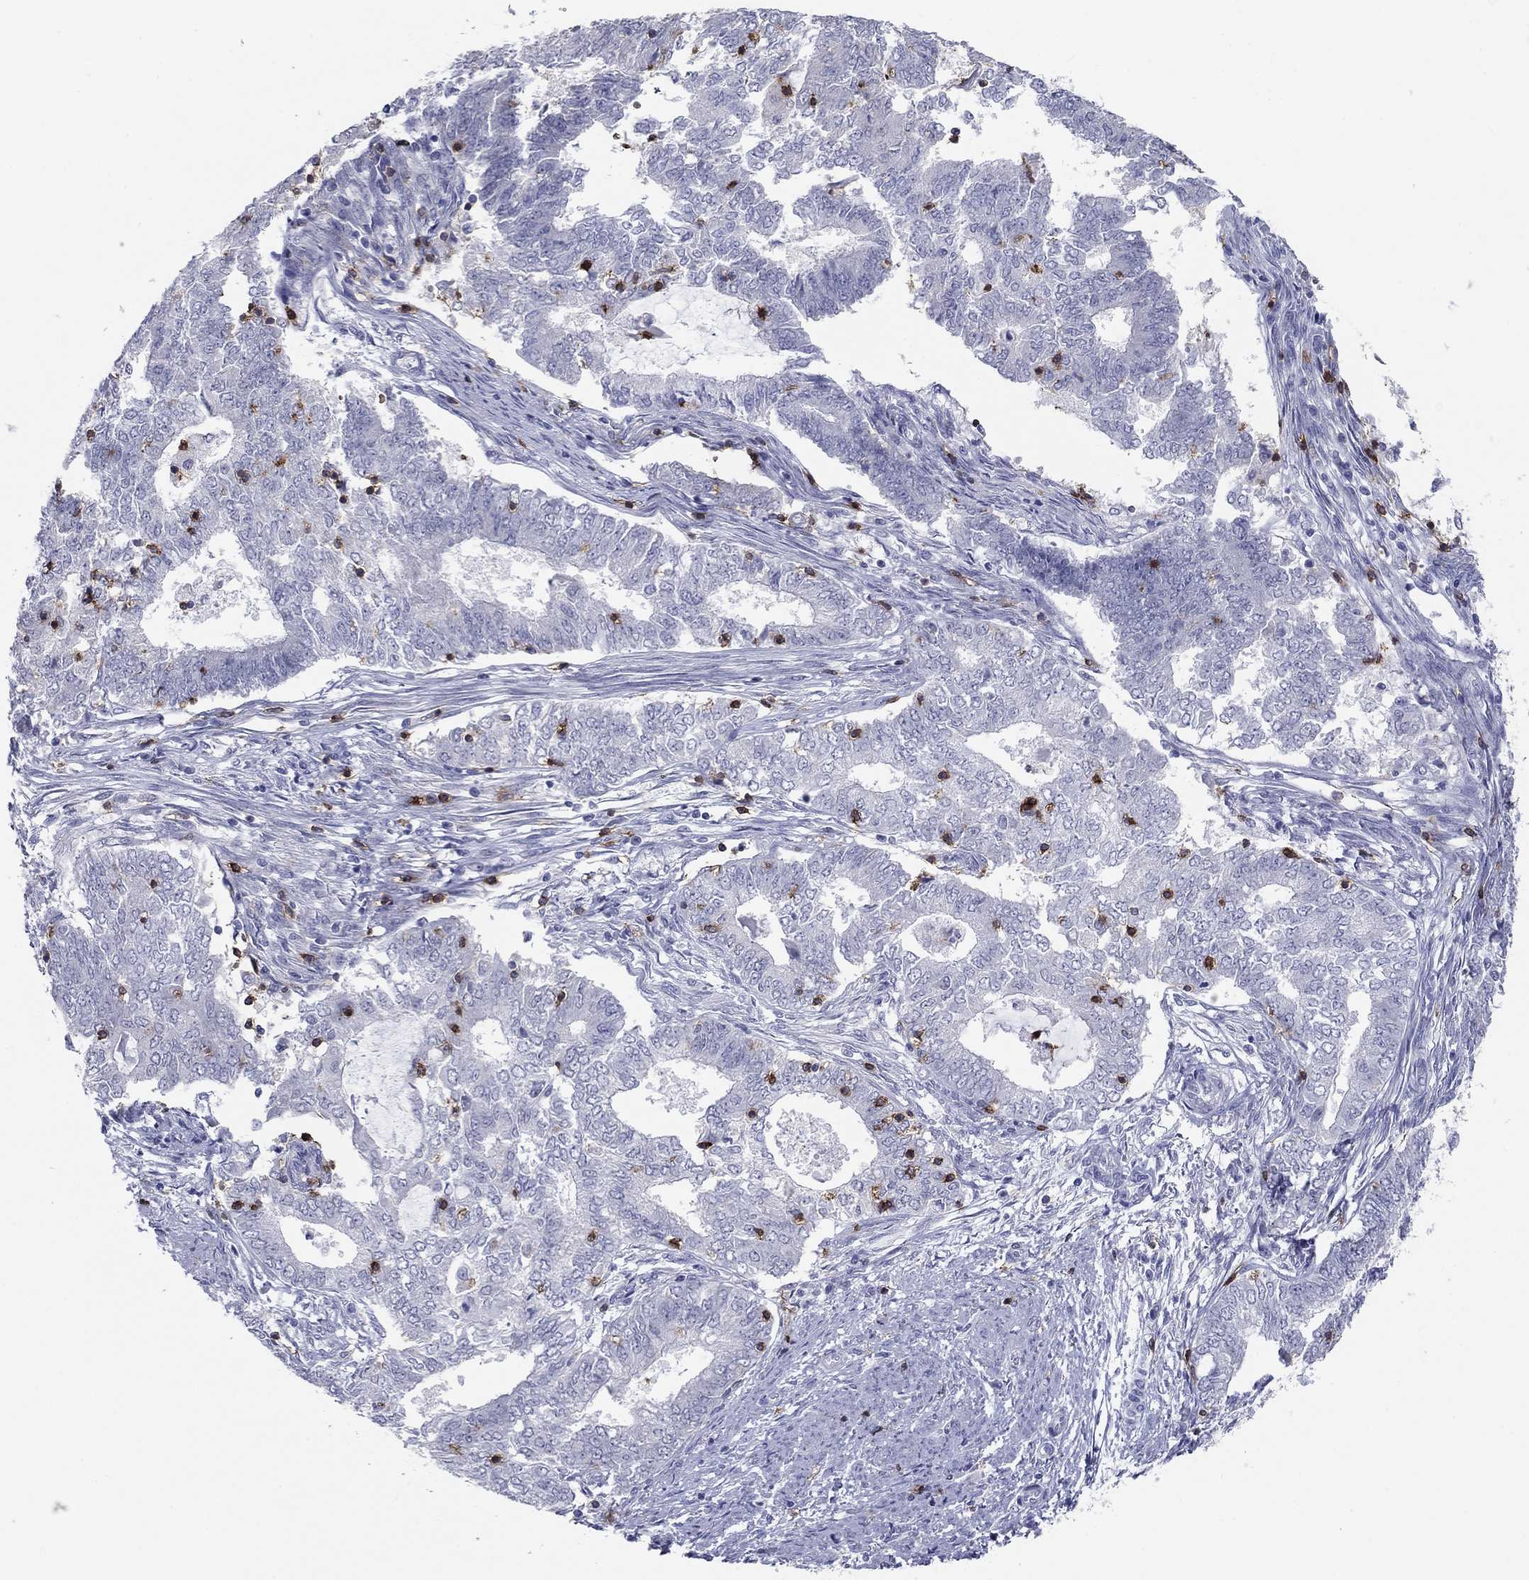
{"staining": {"intensity": "negative", "quantity": "none", "location": "none"}, "tissue": "endometrial cancer", "cell_type": "Tumor cells", "image_type": "cancer", "snomed": [{"axis": "morphology", "description": "Adenocarcinoma, NOS"}, {"axis": "topography", "description": "Endometrium"}], "caption": "This is an IHC micrograph of endometrial cancer. There is no positivity in tumor cells.", "gene": "ITGAE", "patient": {"sex": "female", "age": 62}}